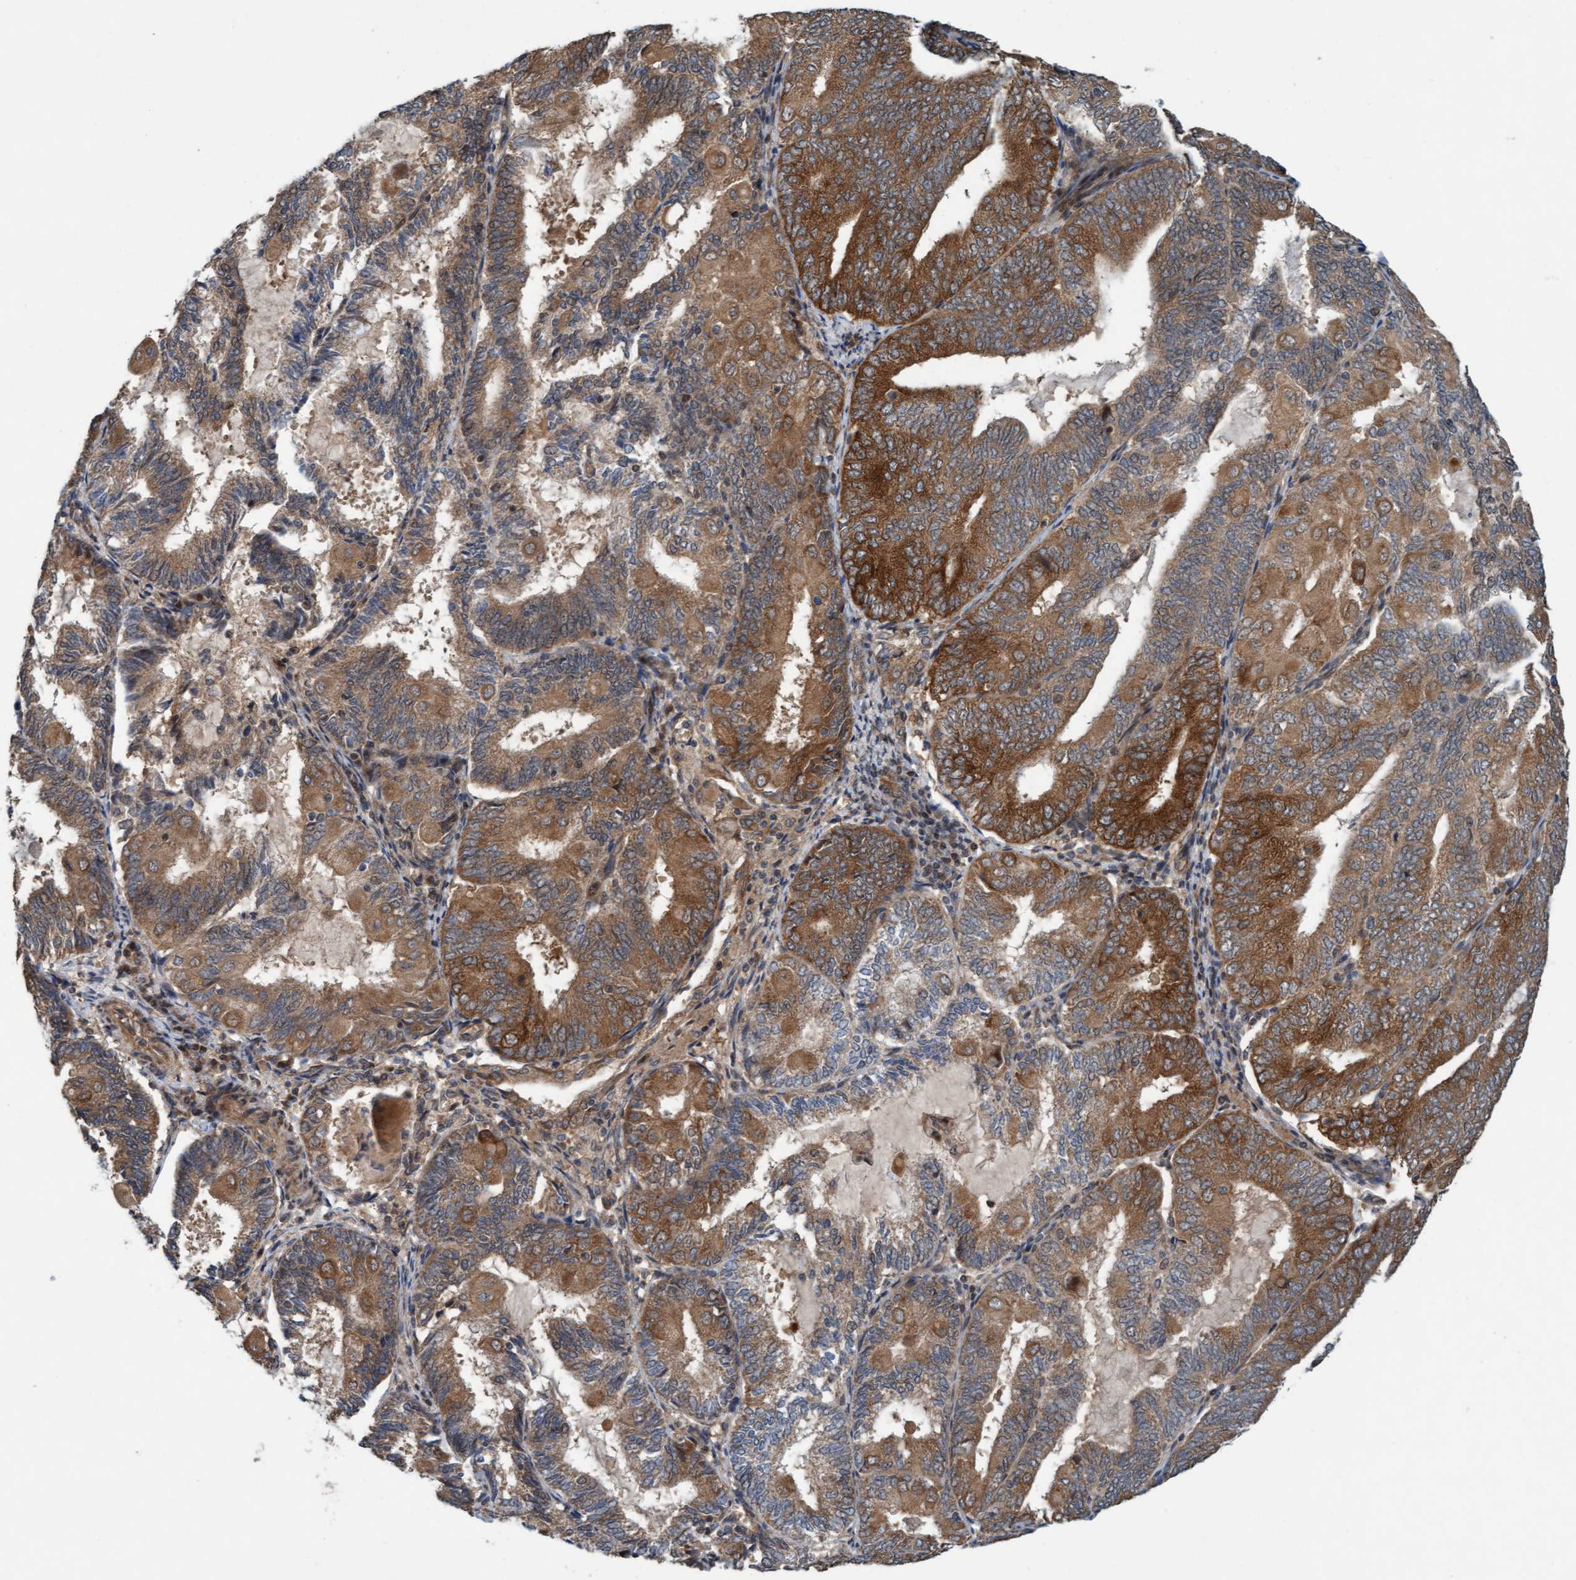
{"staining": {"intensity": "strong", "quantity": ">75%", "location": "cytoplasmic/membranous"}, "tissue": "endometrial cancer", "cell_type": "Tumor cells", "image_type": "cancer", "snomed": [{"axis": "morphology", "description": "Adenocarcinoma, NOS"}, {"axis": "topography", "description": "Endometrium"}], "caption": "An image of endometrial adenocarcinoma stained for a protein demonstrates strong cytoplasmic/membranous brown staining in tumor cells. (Stains: DAB (3,3'-diaminobenzidine) in brown, nuclei in blue, Microscopy: brightfield microscopy at high magnification).", "gene": "MLXIP", "patient": {"sex": "female", "age": 81}}